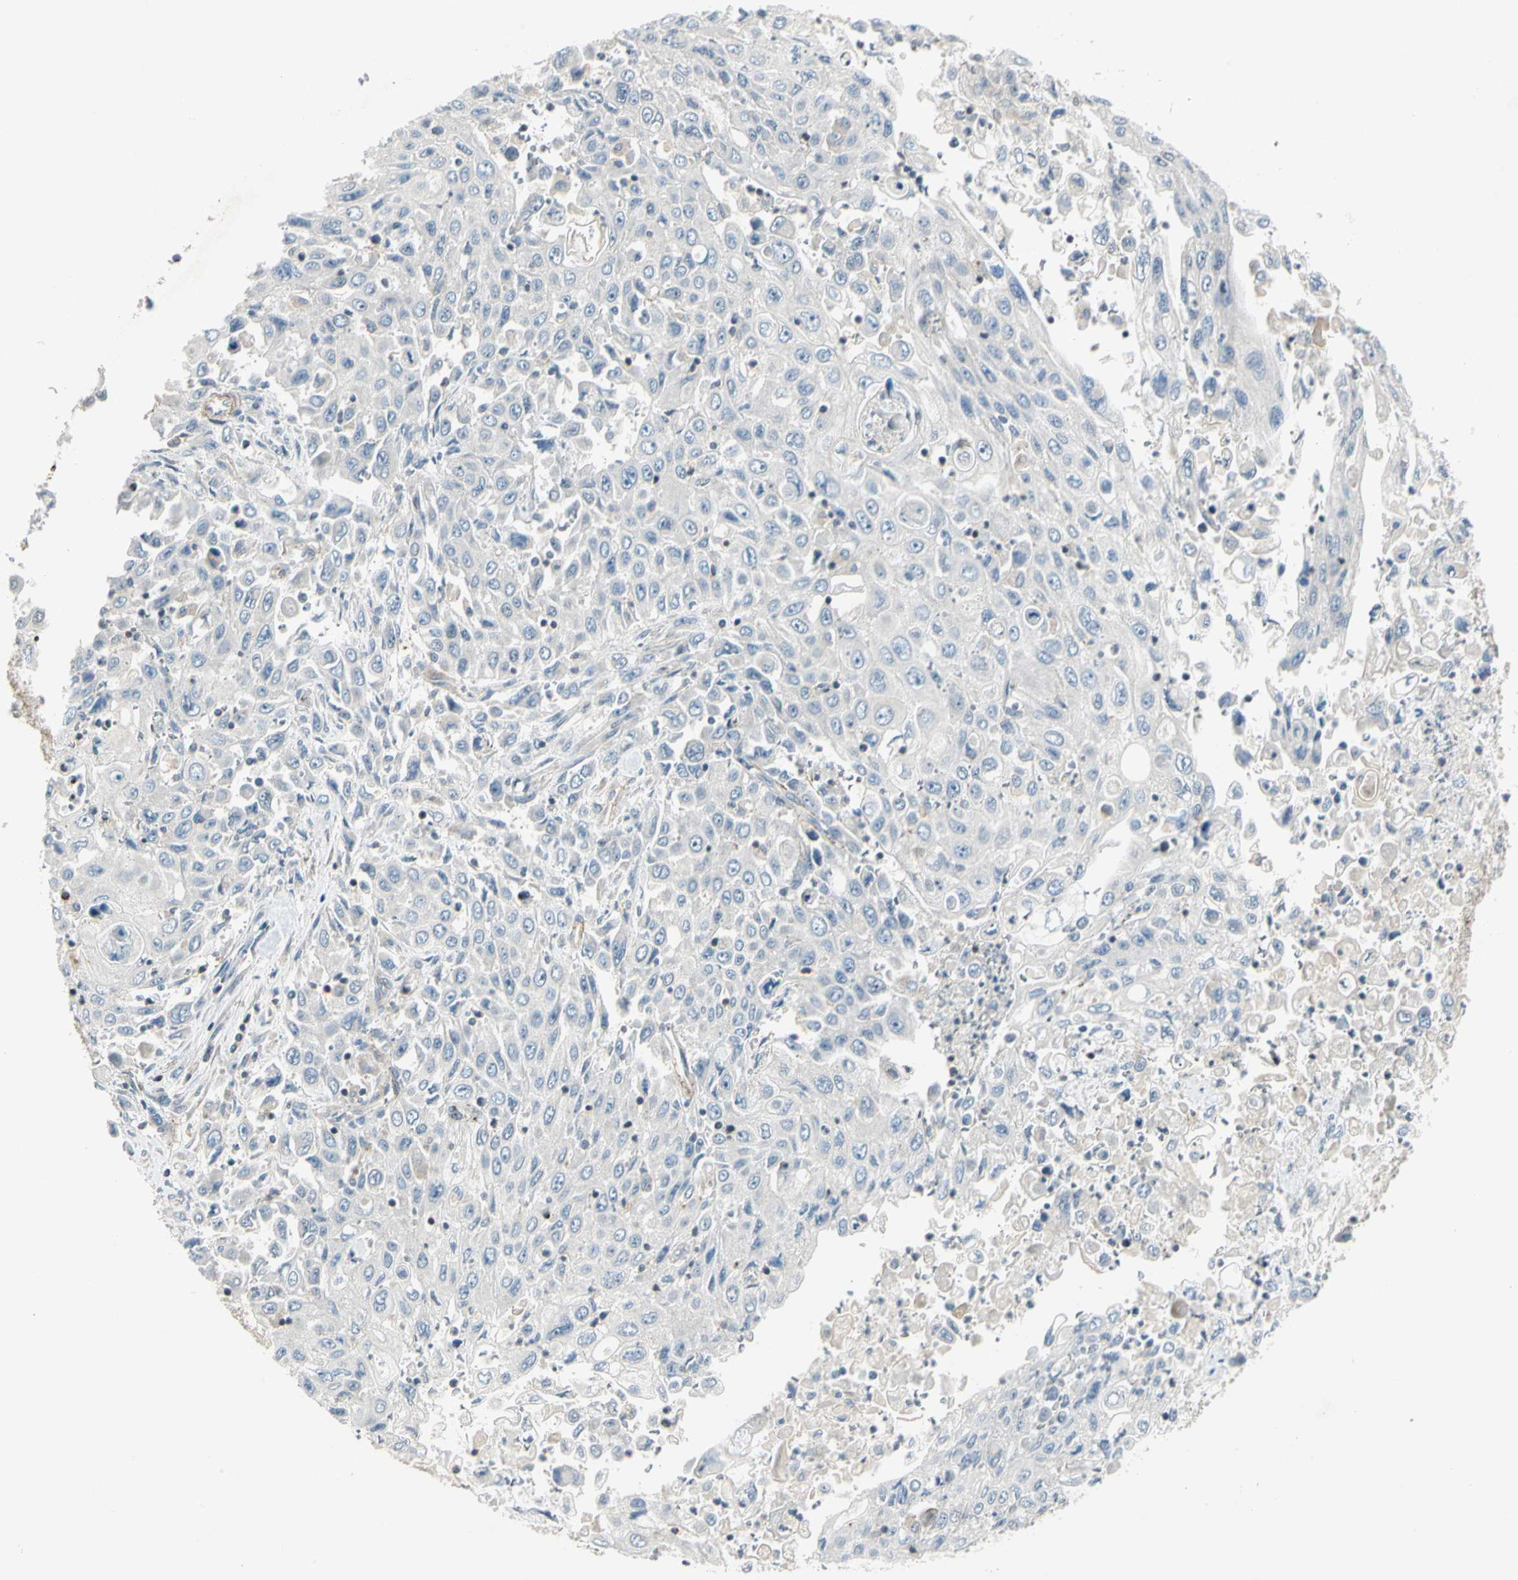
{"staining": {"intensity": "negative", "quantity": "none", "location": "none"}, "tissue": "pancreatic cancer", "cell_type": "Tumor cells", "image_type": "cancer", "snomed": [{"axis": "morphology", "description": "Adenocarcinoma, NOS"}, {"axis": "topography", "description": "Pancreas"}], "caption": "Pancreatic cancer stained for a protein using immunohistochemistry displays no staining tumor cells.", "gene": "CDH6", "patient": {"sex": "male", "age": 70}}